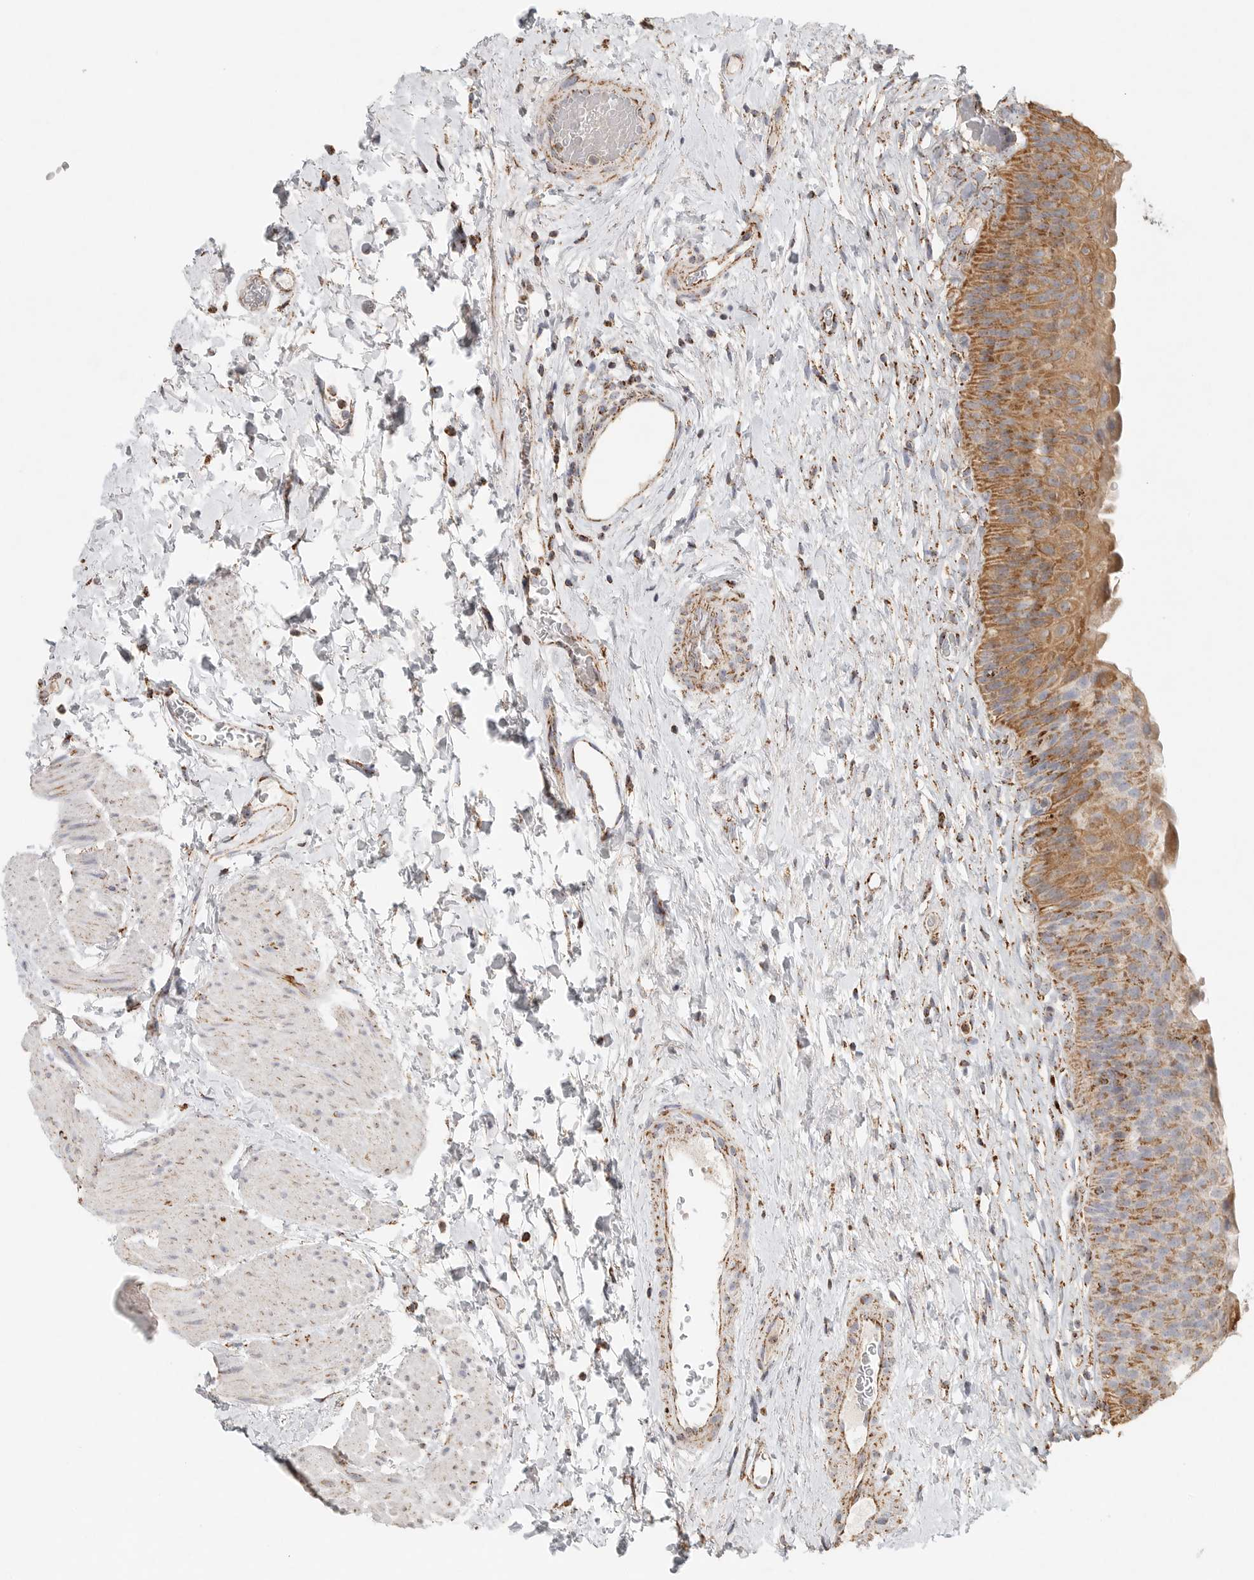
{"staining": {"intensity": "moderate", "quantity": ">75%", "location": "cytoplasmic/membranous"}, "tissue": "urinary bladder", "cell_type": "Urothelial cells", "image_type": "normal", "snomed": [{"axis": "morphology", "description": "Normal tissue, NOS"}, {"axis": "topography", "description": "Urinary bladder"}], "caption": "The immunohistochemical stain highlights moderate cytoplasmic/membranous positivity in urothelial cells of normal urinary bladder.", "gene": "SLC25A26", "patient": {"sex": "male", "age": 74}}